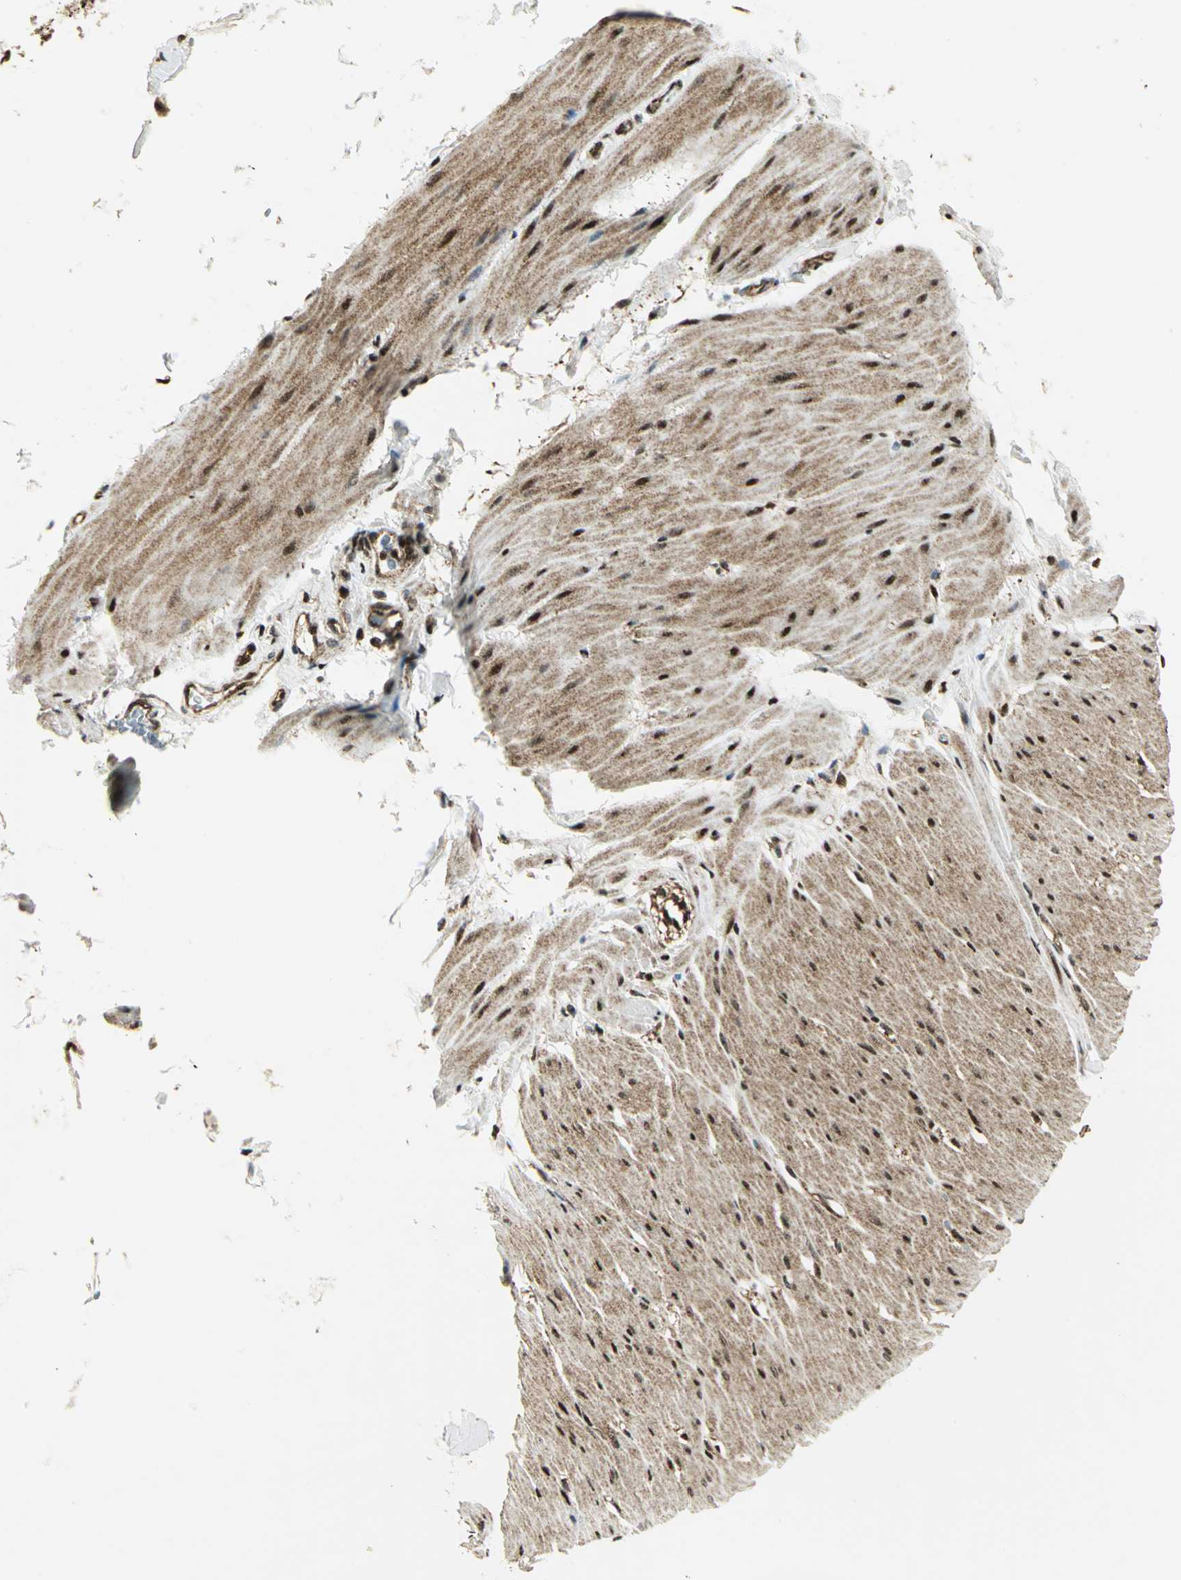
{"staining": {"intensity": "strong", "quantity": ">75%", "location": "cytoplasmic/membranous,nuclear"}, "tissue": "smooth muscle", "cell_type": "Smooth muscle cells", "image_type": "normal", "snomed": [{"axis": "morphology", "description": "Normal tissue, NOS"}, {"axis": "topography", "description": "Smooth muscle"}, {"axis": "topography", "description": "Colon"}], "caption": "Immunohistochemistry of normal smooth muscle reveals high levels of strong cytoplasmic/membranous,nuclear staining in approximately >75% of smooth muscle cells.", "gene": "COPS5", "patient": {"sex": "male", "age": 67}}